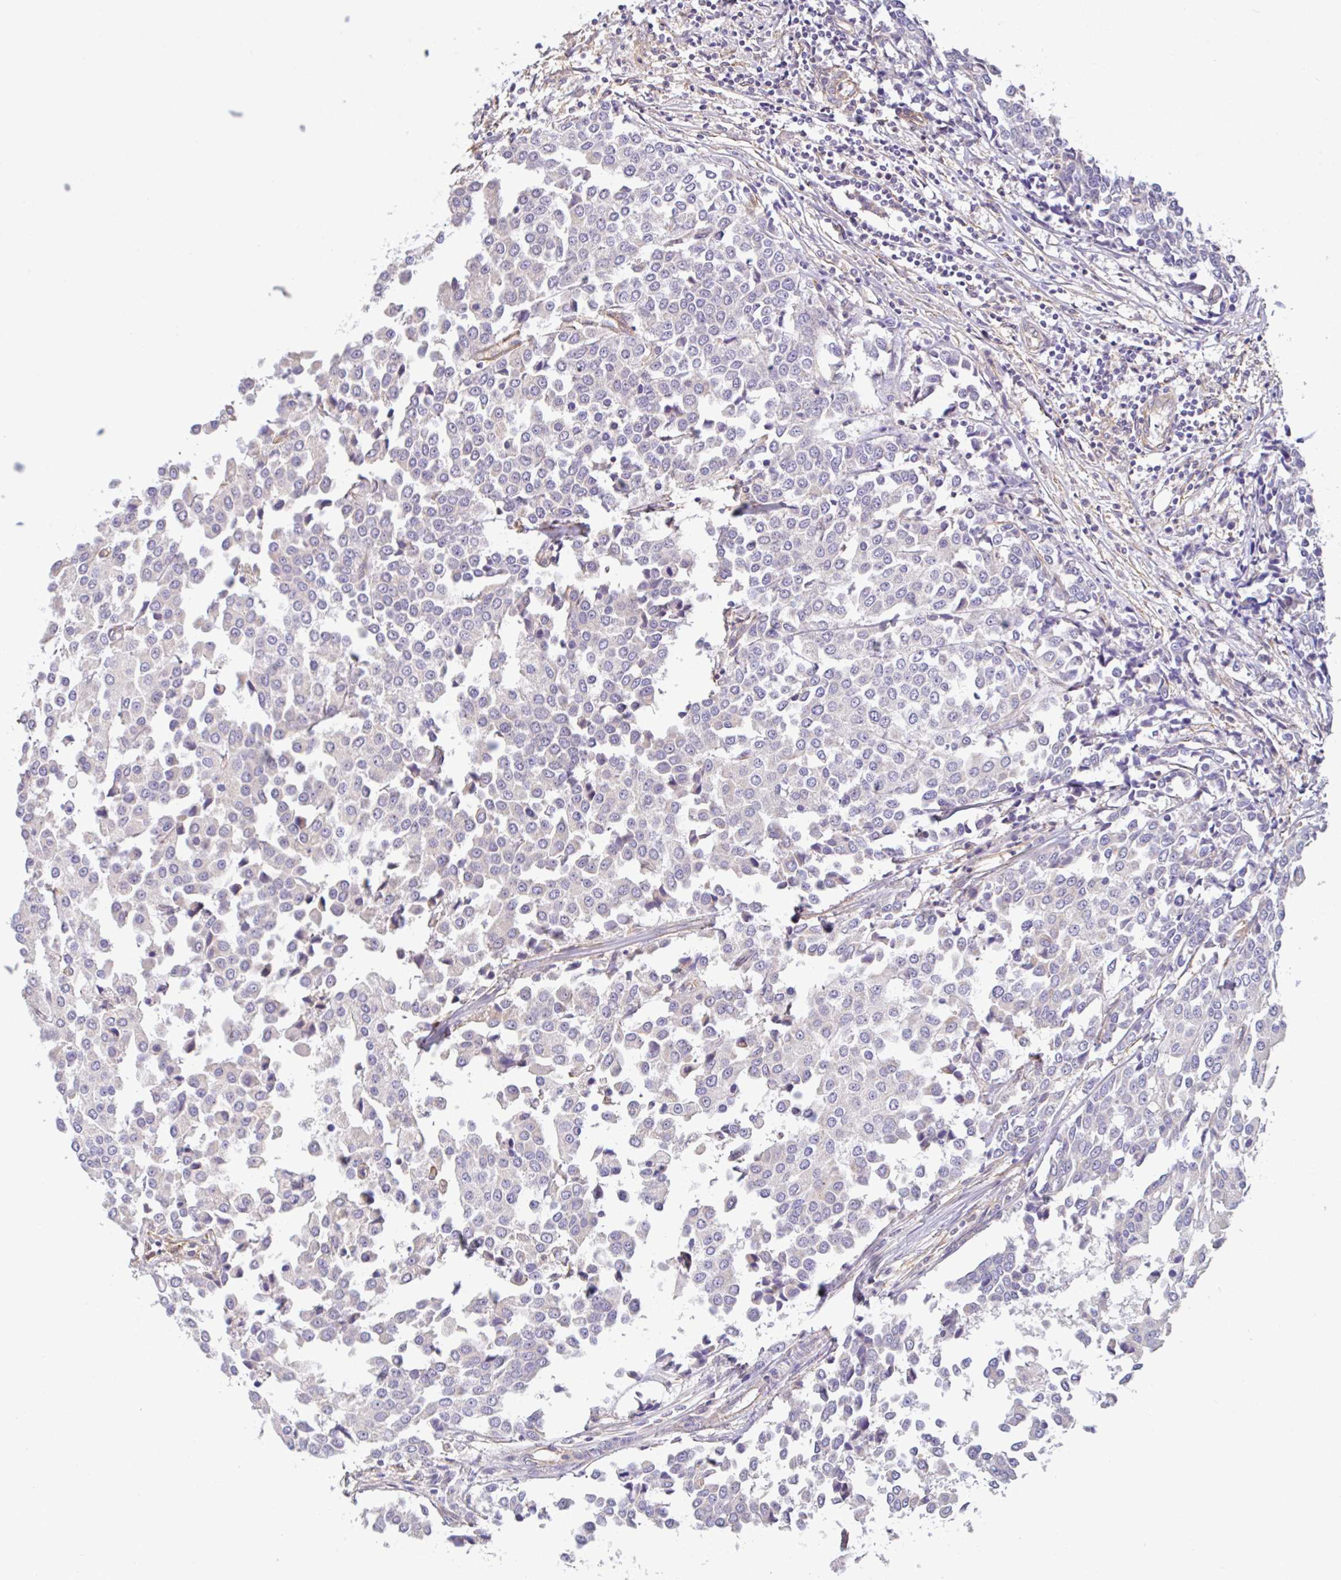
{"staining": {"intensity": "negative", "quantity": "none", "location": "none"}, "tissue": "breast cancer", "cell_type": "Tumor cells", "image_type": "cancer", "snomed": [{"axis": "morphology", "description": "Duct carcinoma"}, {"axis": "topography", "description": "Breast"}], "caption": "An immunohistochemistry micrograph of infiltrating ductal carcinoma (breast) is shown. There is no staining in tumor cells of infiltrating ductal carcinoma (breast).", "gene": "PLCD4", "patient": {"sex": "female", "age": 80}}